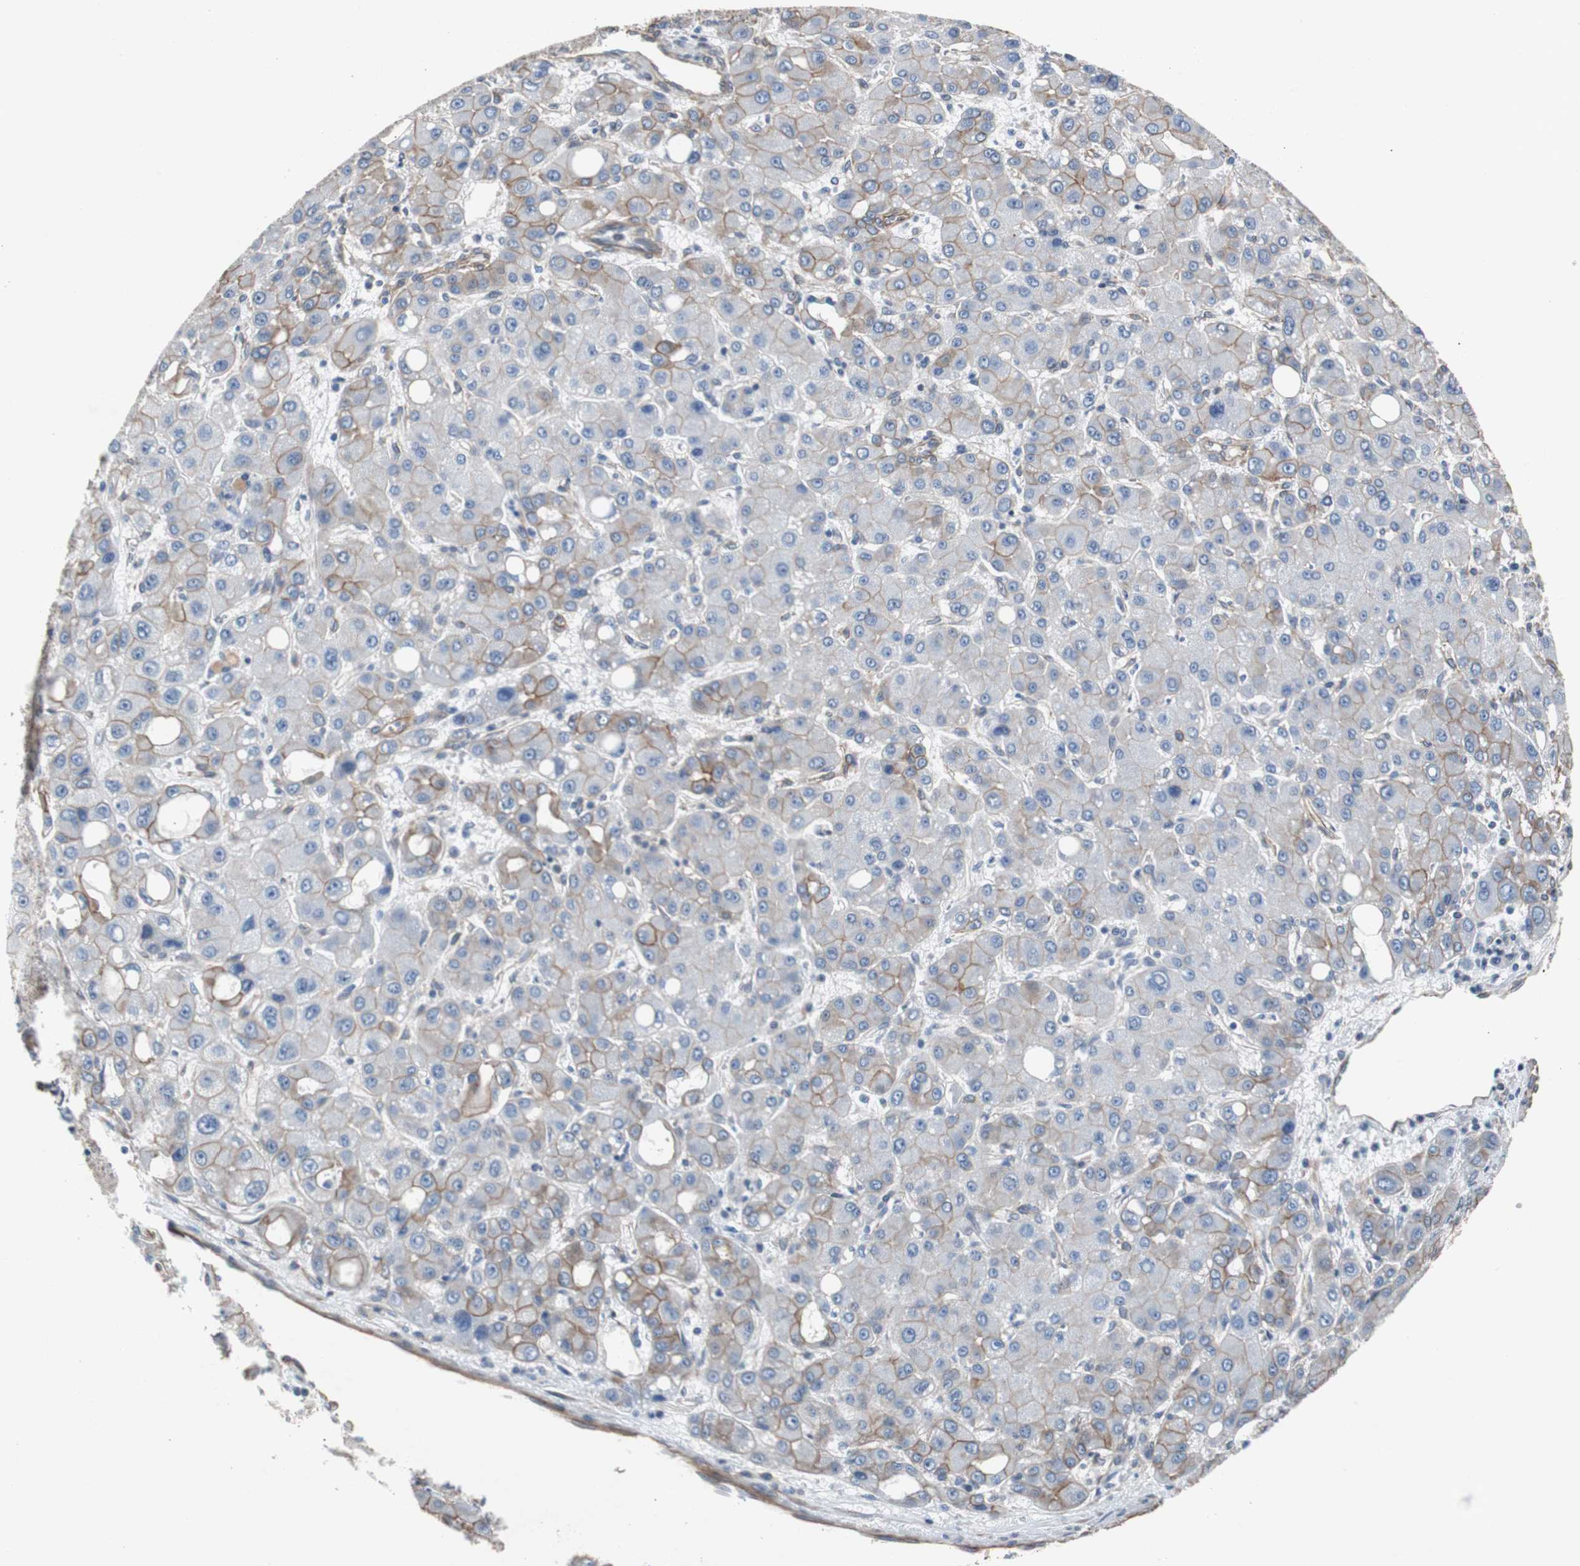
{"staining": {"intensity": "weak", "quantity": "25%-75%", "location": "cytoplasmic/membranous"}, "tissue": "liver cancer", "cell_type": "Tumor cells", "image_type": "cancer", "snomed": [{"axis": "morphology", "description": "Carcinoma, Hepatocellular, NOS"}, {"axis": "topography", "description": "Liver"}], "caption": "Protein staining by IHC displays weak cytoplasmic/membranous expression in approximately 25%-75% of tumor cells in liver cancer. Using DAB (3,3'-diaminobenzidine) (brown) and hematoxylin (blue) stains, captured at high magnification using brightfield microscopy.", "gene": "KIF3B", "patient": {"sex": "male", "age": 55}}